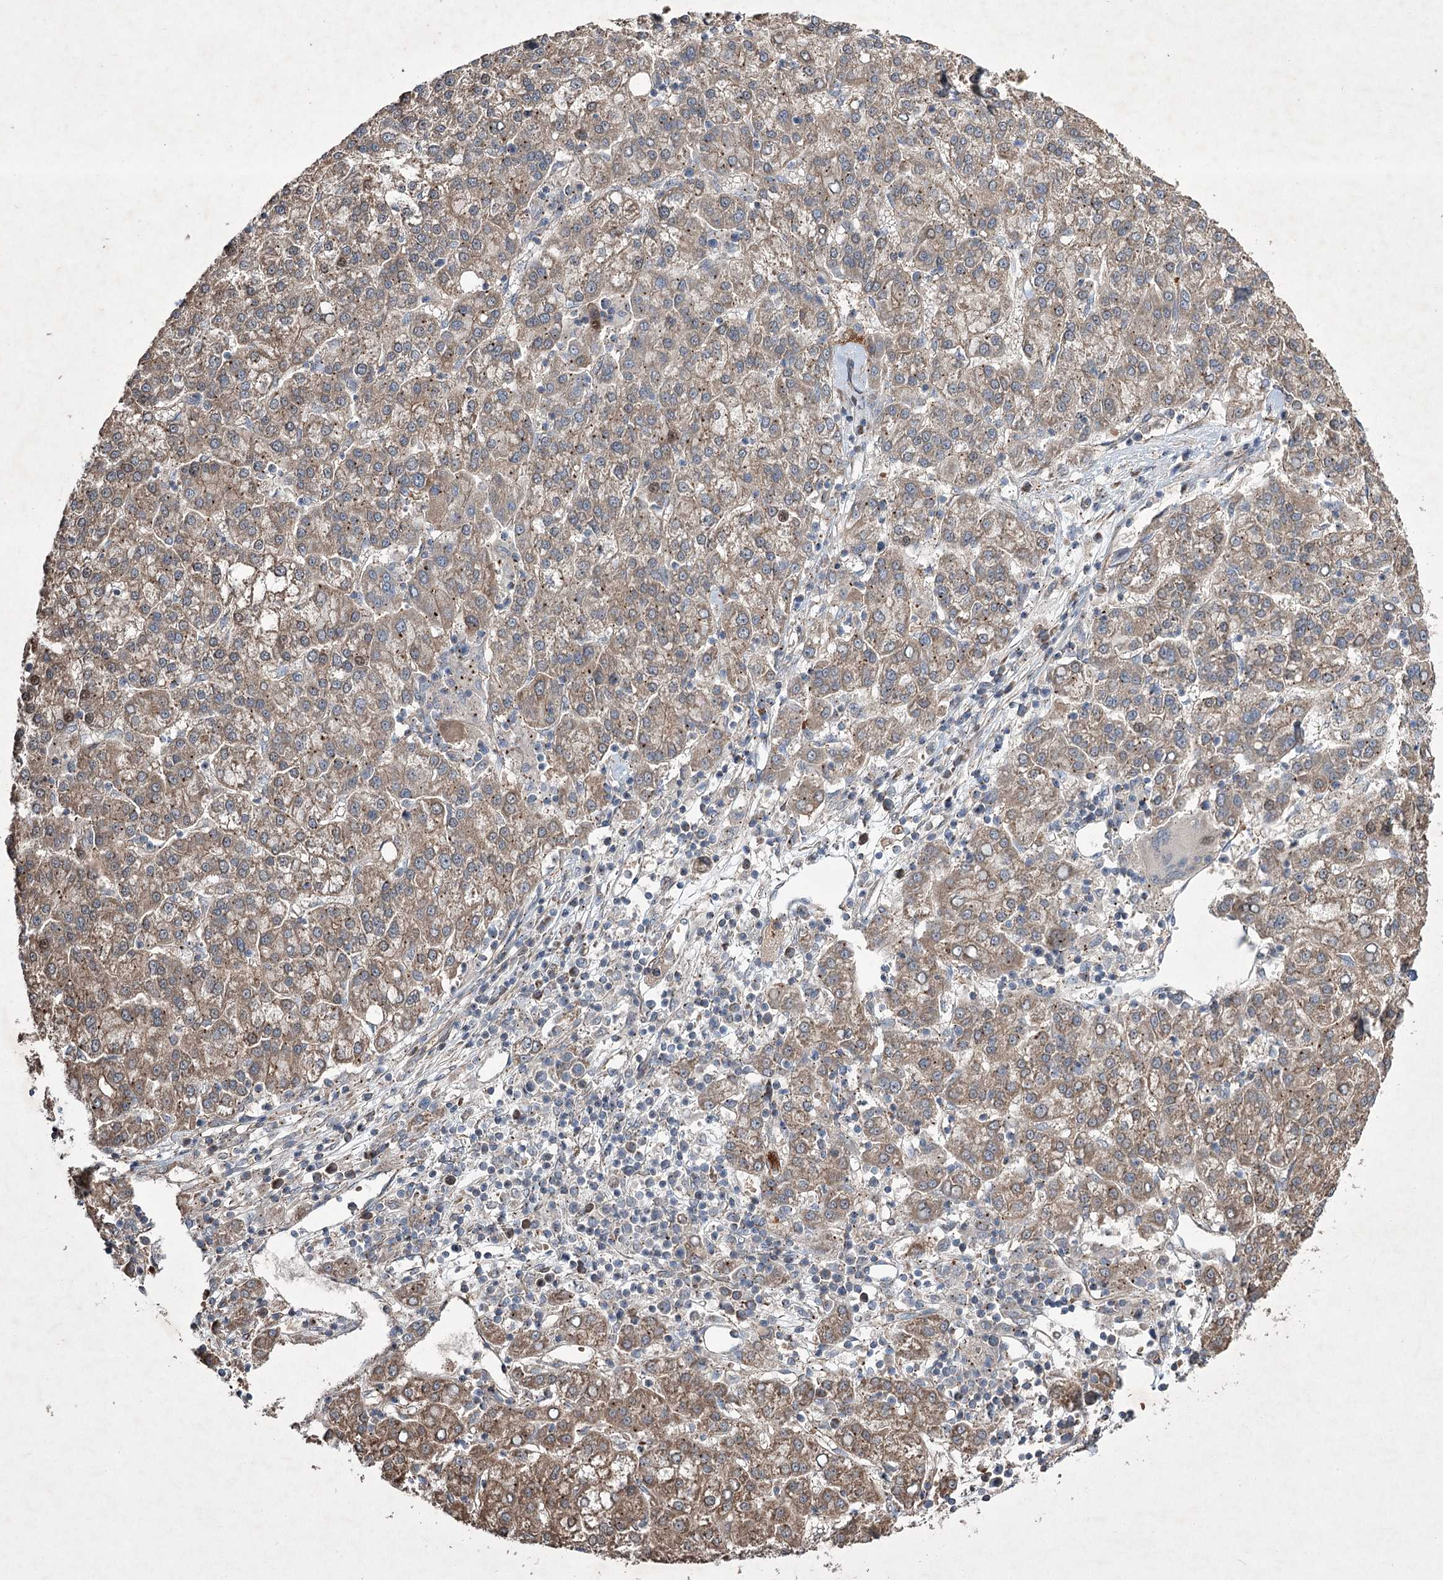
{"staining": {"intensity": "moderate", "quantity": ">75%", "location": "cytoplasmic/membranous"}, "tissue": "liver cancer", "cell_type": "Tumor cells", "image_type": "cancer", "snomed": [{"axis": "morphology", "description": "Carcinoma, Hepatocellular, NOS"}, {"axis": "topography", "description": "Liver"}], "caption": "Liver cancer stained with a brown dye exhibits moderate cytoplasmic/membranous positive staining in approximately >75% of tumor cells.", "gene": "SERINC5", "patient": {"sex": "female", "age": 58}}